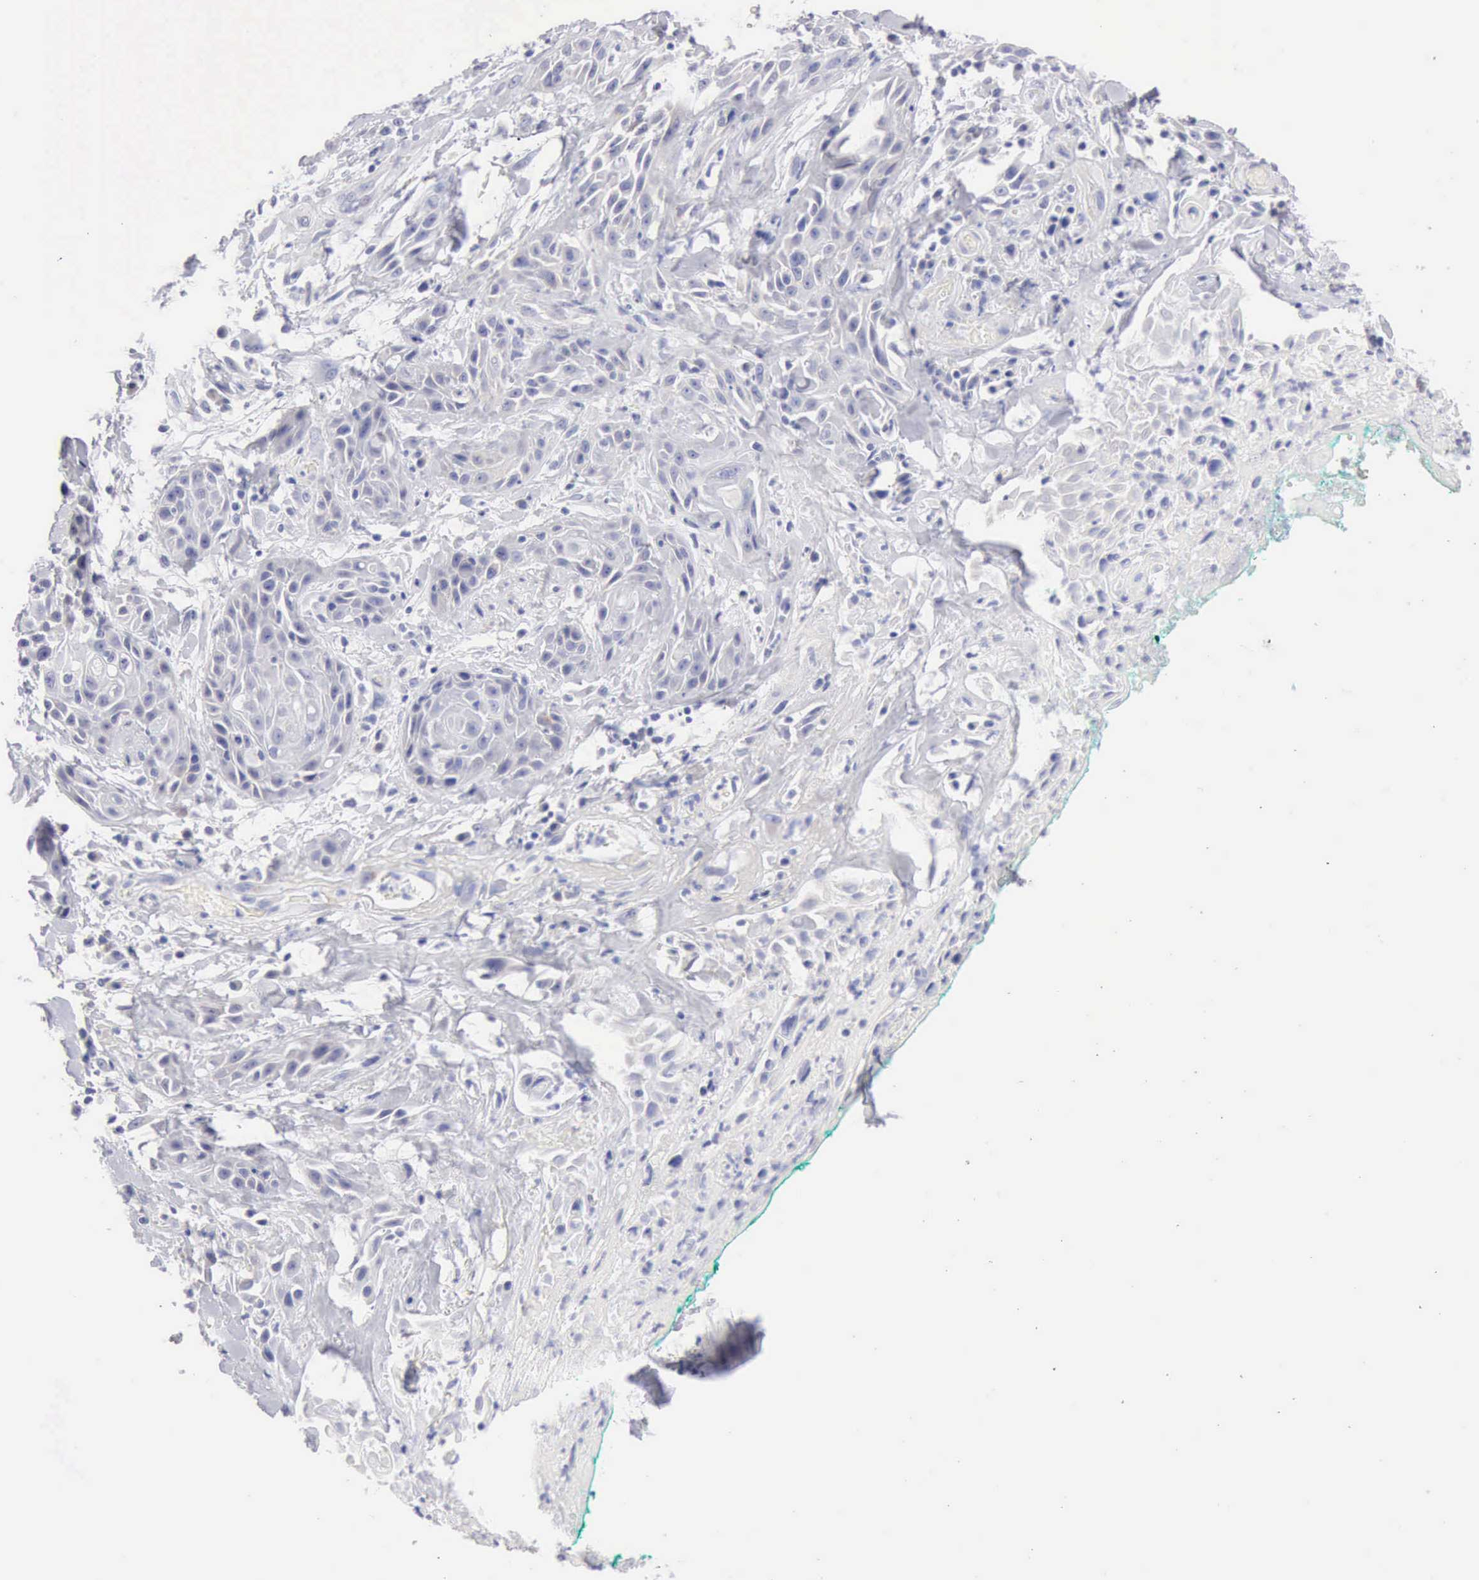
{"staining": {"intensity": "negative", "quantity": "none", "location": "none"}, "tissue": "skin cancer", "cell_type": "Tumor cells", "image_type": "cancer", "snomed": [{"axis": "morphology", "description": "Squamous cell carcinoma, NOS"}, {"axis": "topography", "description": "Skin"}, {"axis": "topography", "description": "Anal"}], "caption": "The immunohistochemistry photomicrograph has no significant expression in tumor cells of skin cancer tissue. (DAB (3,3'-diaminobenzidine) IHC, high magnification).", "gene": "ANGEL1", "patient": {"sex": "male", "age": 64}}